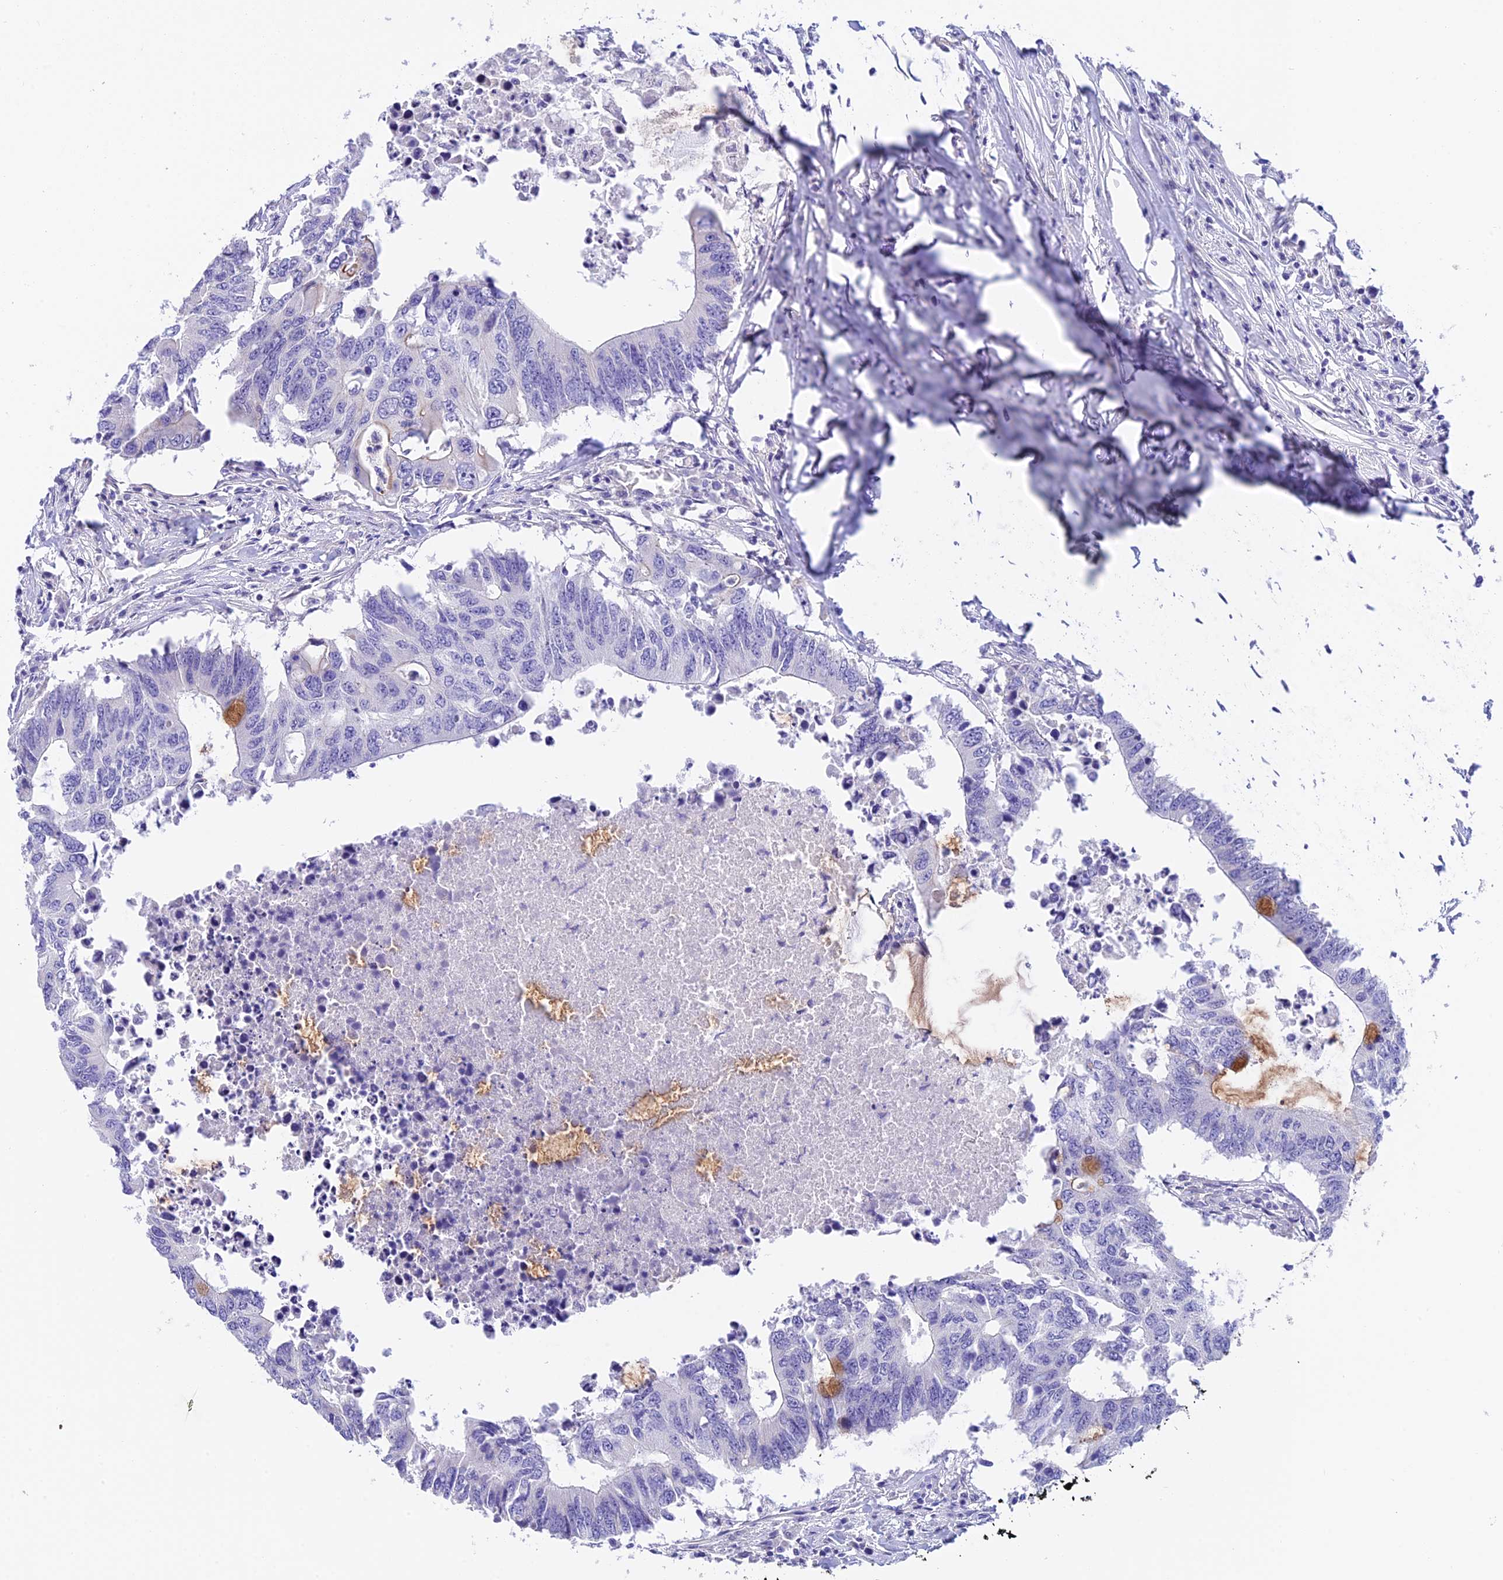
{"staining": {"intensity": "negative", "quantity": "none", "location": "none"}, "tissue": "colorectal cancer", "cell_type": "Tumor cells", "image_type": "cancer", "snomed": [{"axis": "morphology", "description": "Adenocarcinoma, NOS"}, {"axis": "topography", "description": "Colon"}], "caption": "Tumor cells show no significant expression in colorectal adenocarcinoma.", "gene": "C17orf67", "patient": {"sex": "male", "age": 71}}